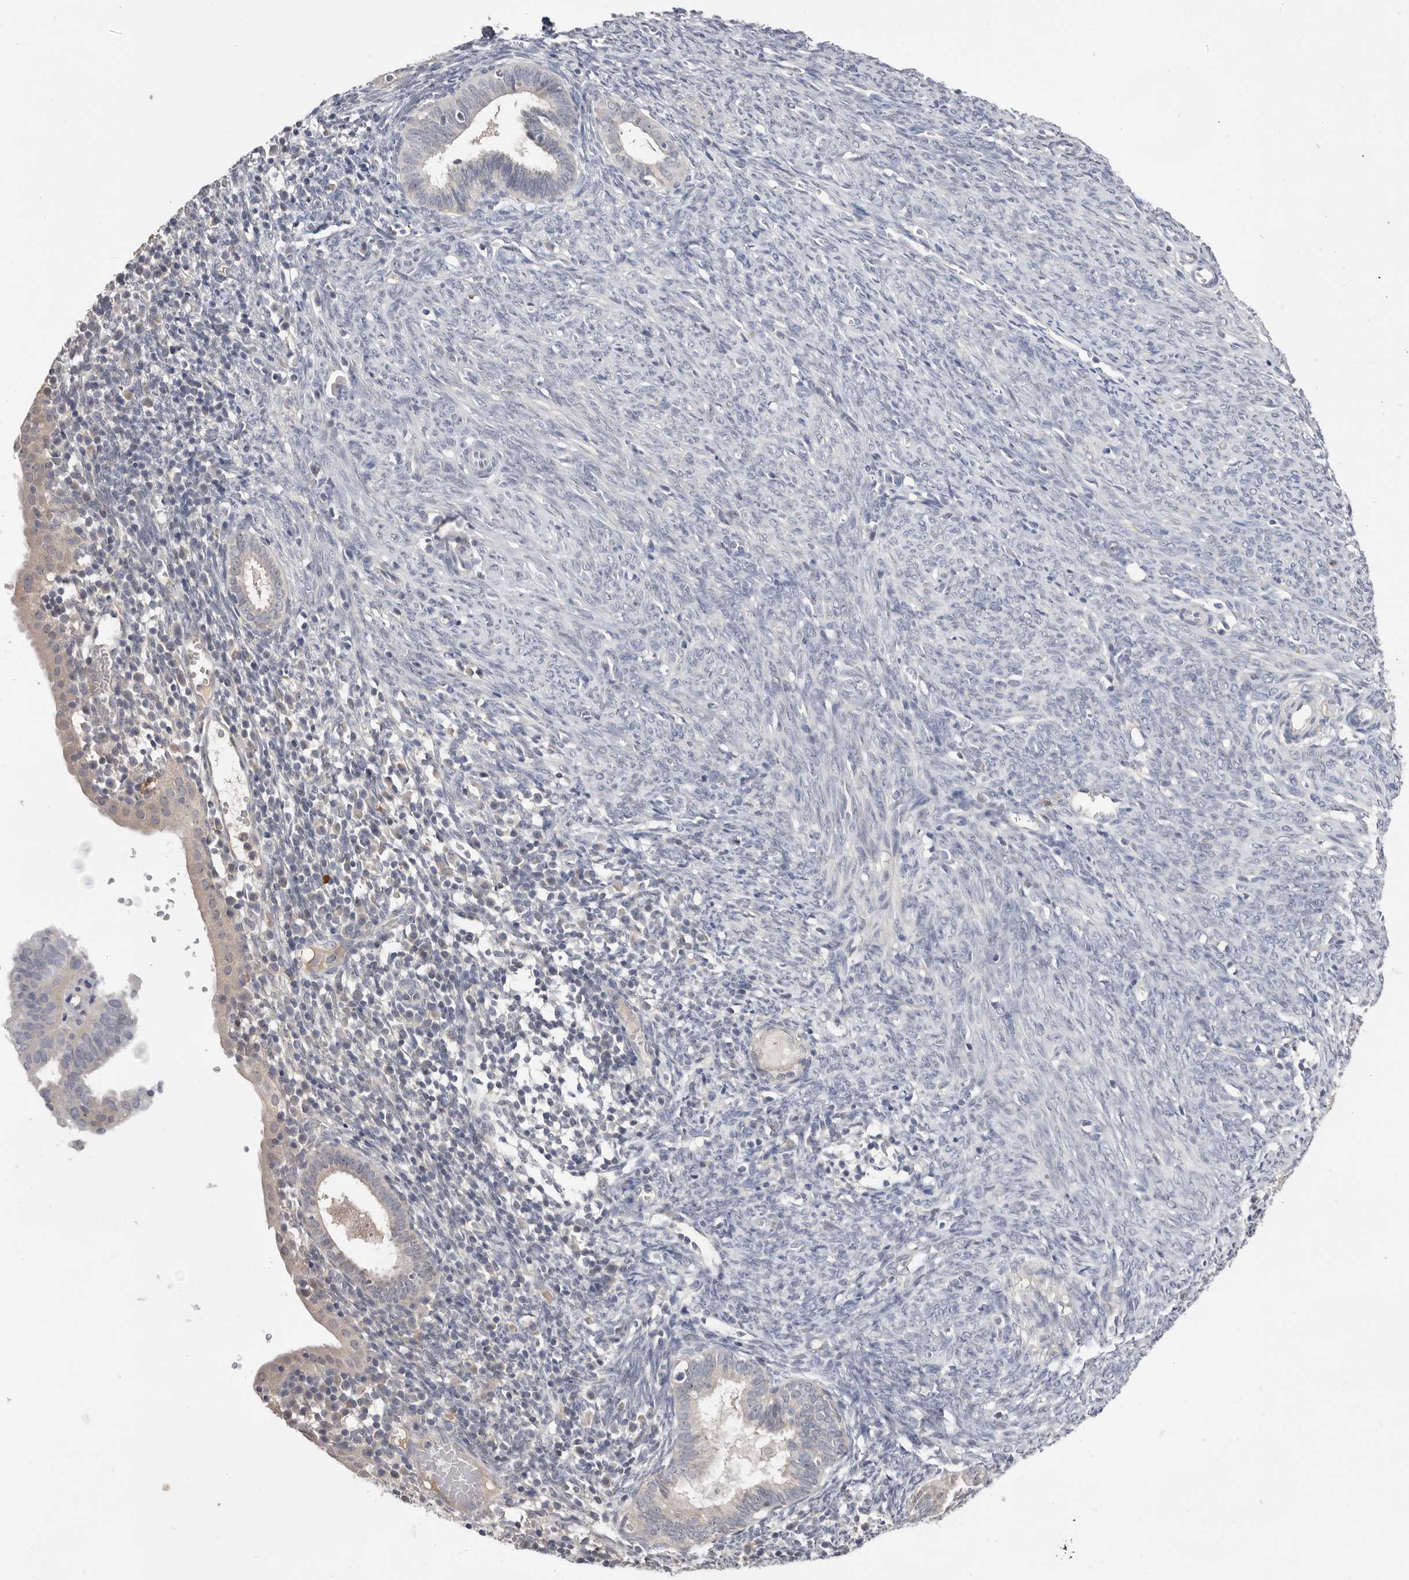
{"staining": {"intensity": "negative", "quantity": "none", "location": "none"}, "tissue": "endometrial cancer", "cell_type": "Tumor cells", "image_type": "cancer", "snomed": [{"axis": "morphology", "description": "Adenocarcinoma, NOS"}, {"axis": "topography", "description": "Uterus"}], "caption": "Human endometrial cancer stained for a protein using immunohistochemistry (IHC) shows no expression in tumor cells.", "gene": "DOP1A", "patient": {"sex": "female", "age": 77}}